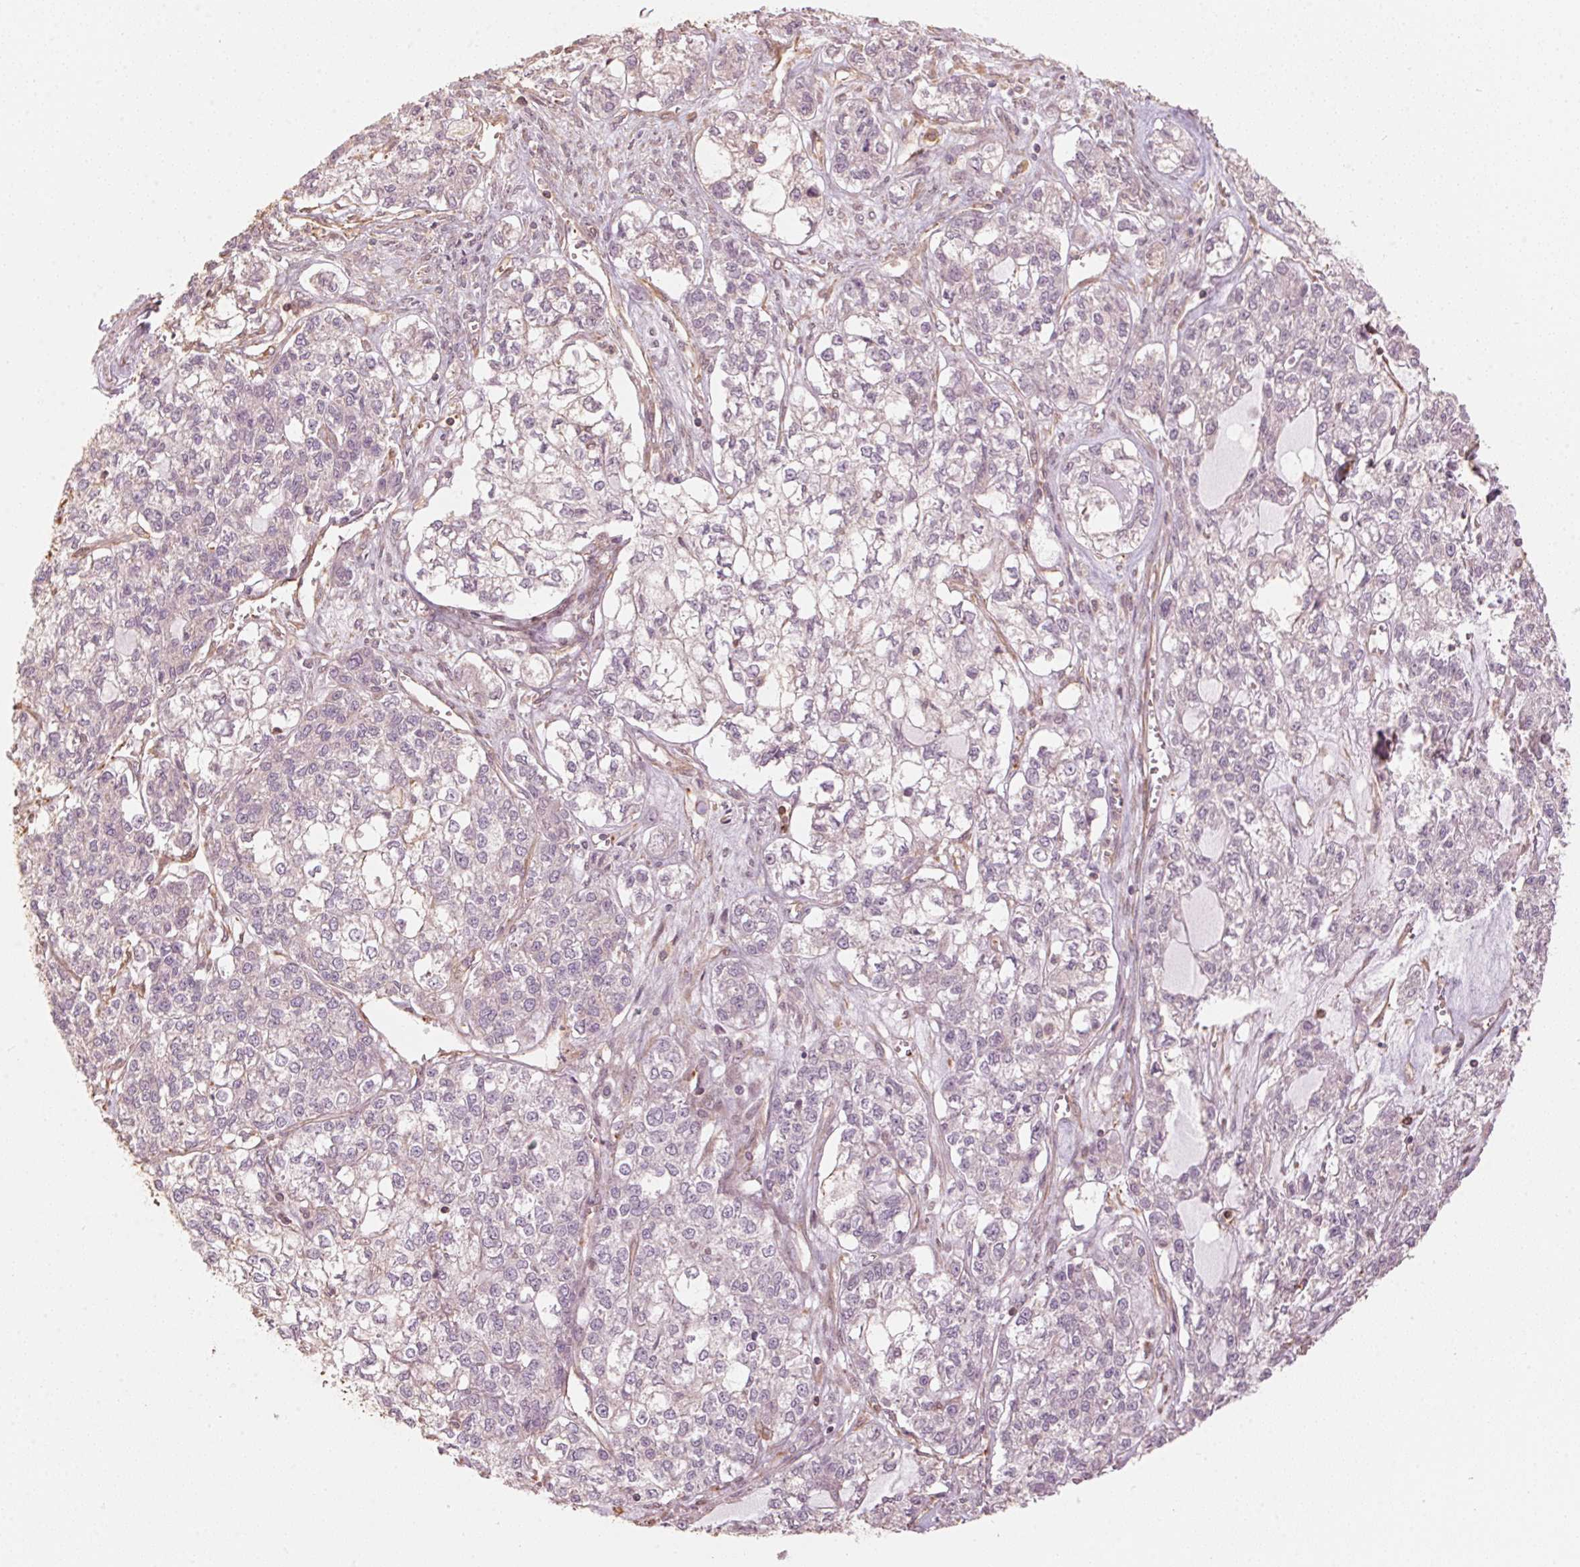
{"staining": {"intensity": "negative", "quantity": "none", "location": "none"}, "tissue": "ovarian cancer", "cell_type": "Tumor cells", "image_type": "cancer", "snomed": [{"axis": "morphology", "description": "Carcinoma, endometroid"}, {"axis": "topography", "description": "Ovary"}], "caption": "Immunohistochemistry (IHC) of ovarian endometroid carcinoma exhibits no staining in tumor cells.", "gene": "QDPR", "patient": {"sex": "female", "age": 64}}